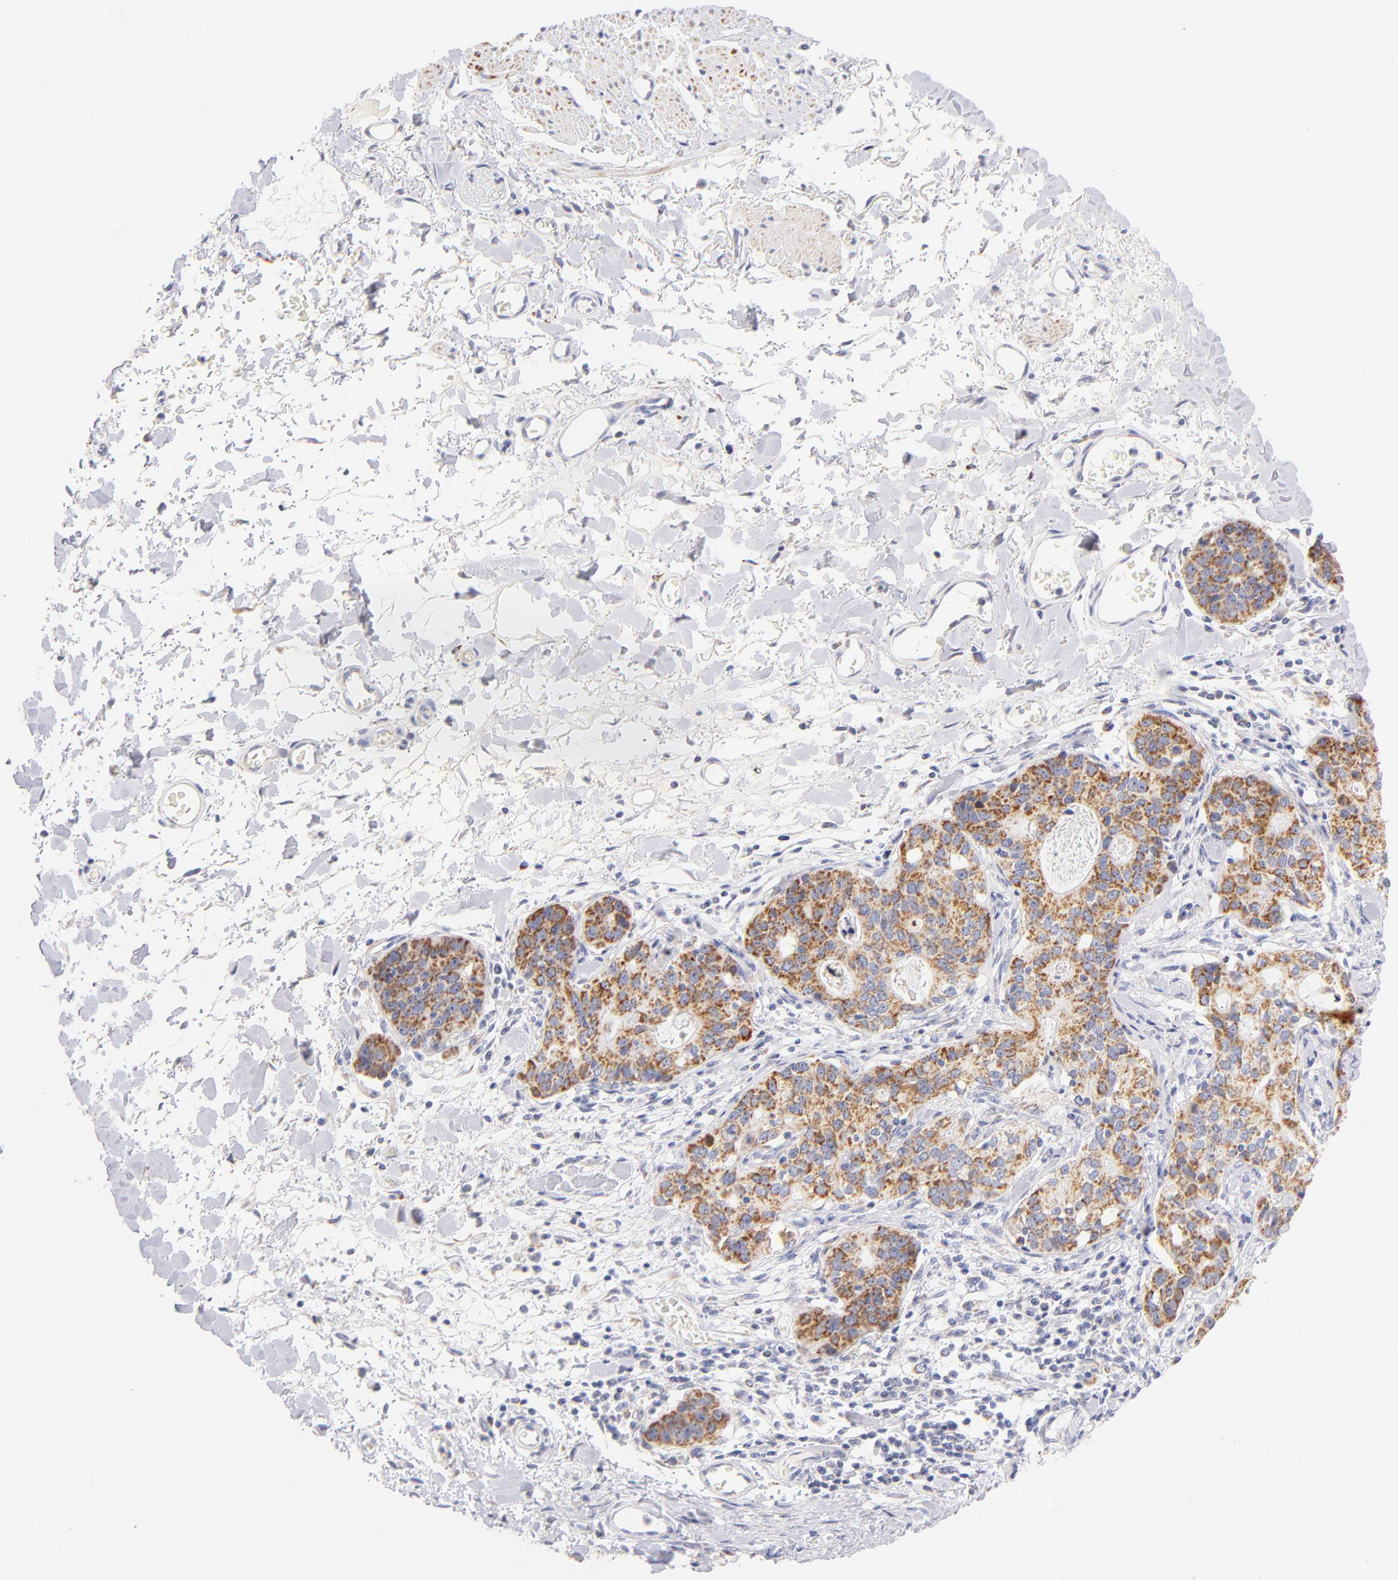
{"staining": {"intensity": "moderate", "quantity": ">75%", "location": "cytoplasmic/membranous"}, "tissue": "stomach cancer", "cell_type": "Tumor cells", "image_type": "cancer", "snomed": [{"axis": "morphology", "description": "Adenocarcinoma, NOS"}, {"axis": "topography", "description": "Esophagus"}, {"axis": "topography", "description": "Stomach"}], "caption": "Immunohistochemical staining of human stomach cancer shows medium levels of moderate cytoplasmic/membranous protein expression in about >75% of tumor cells.", "gene": "AIFM1", "patient": {"sex": "male", "age": 74}}